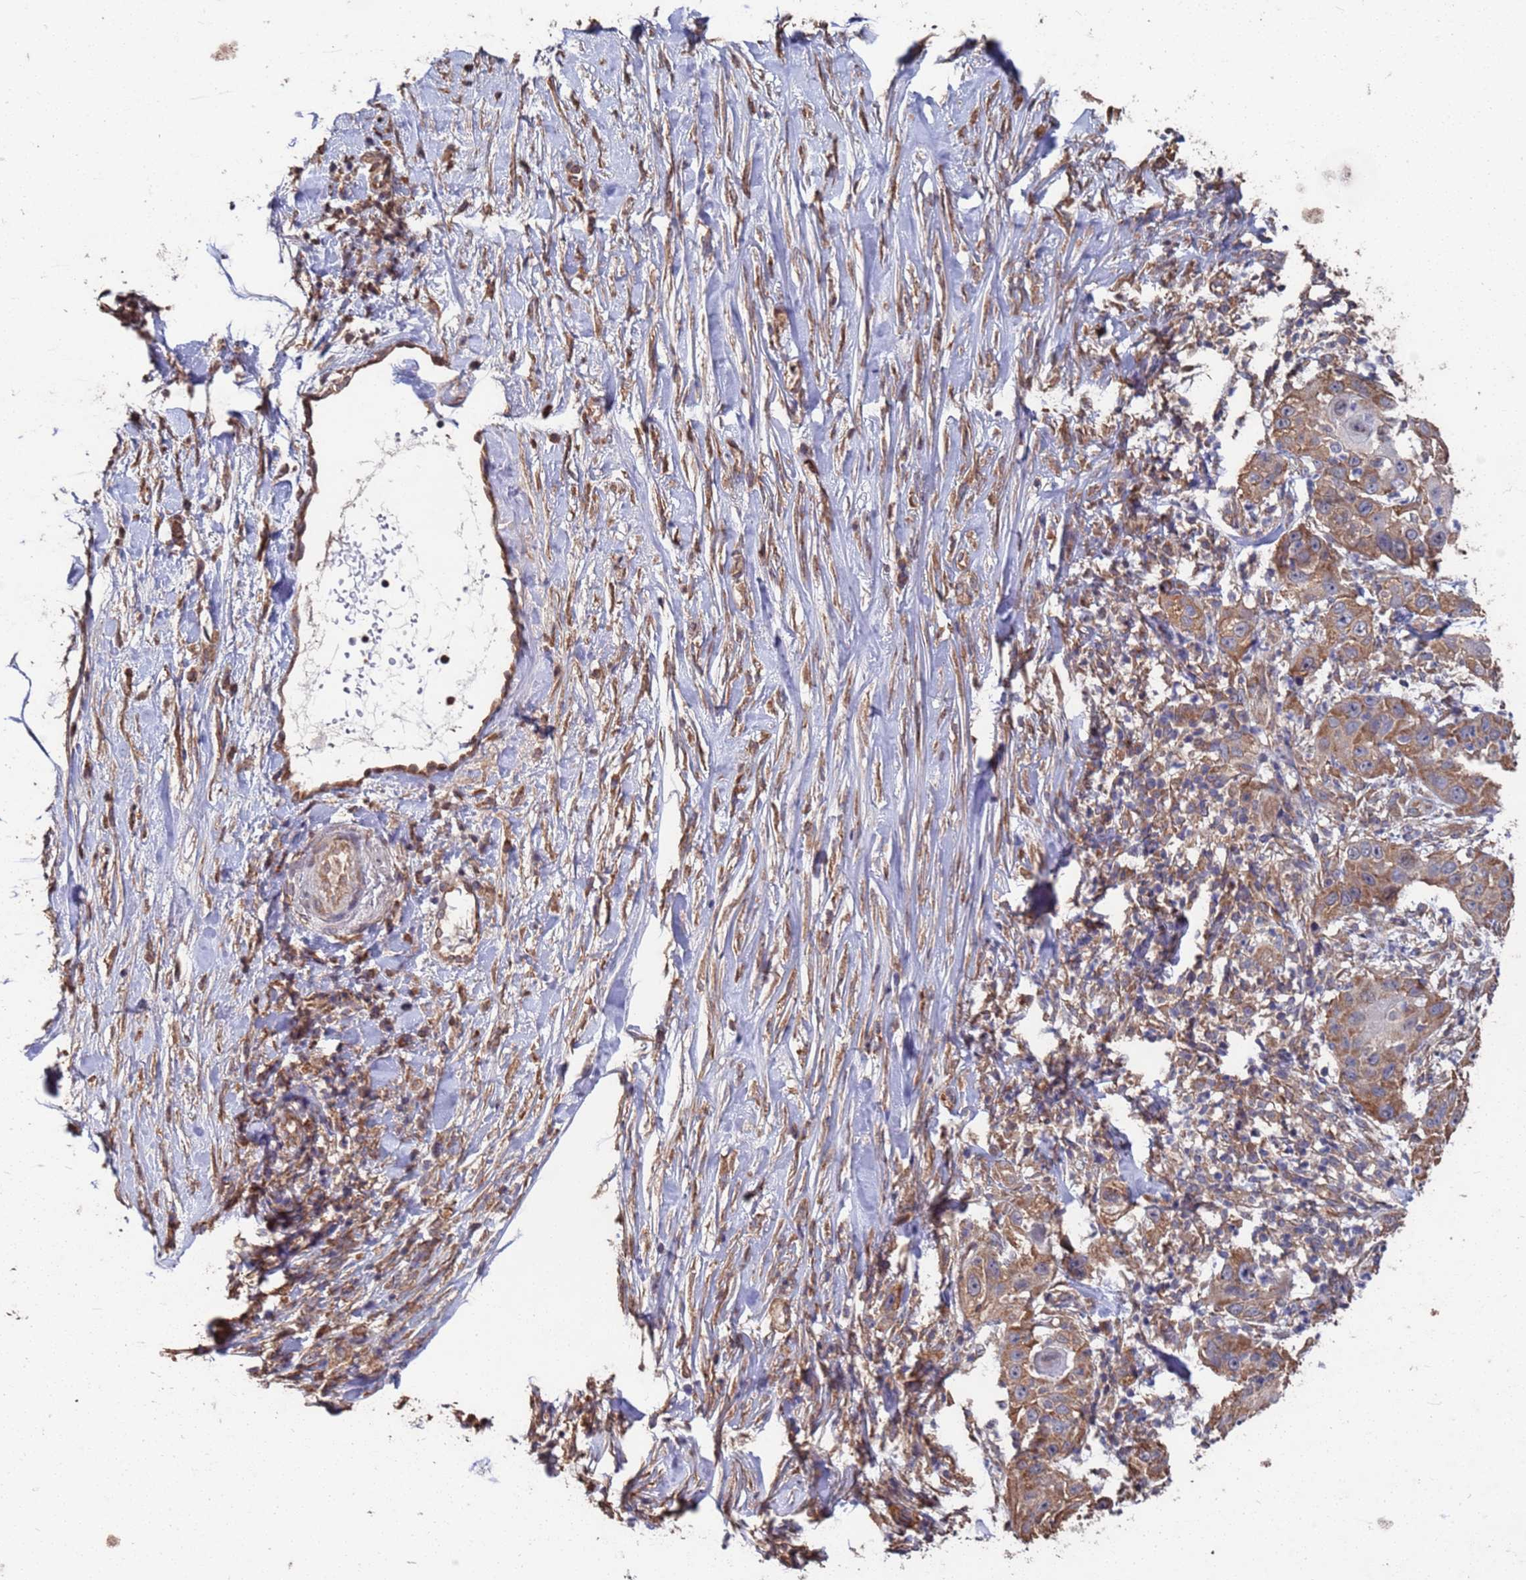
{"staining": {"intensity": "moderate", "quantity": ">75%", "location": "cytoplasmic/membranous"}, "tissue": "skin cancer", "cell_type": "Tumor cells", "image_type": "cancer", "snomed": [{"axis": "morphology", "description": "Squamous cell carcinoma, NOS"}, {"axis": "topography", "description": "Skin"}], "caption": "Squamous cell carcinoma (skin) stained with immunohistochemistry exhibits moderate cytoplasmic/membranous expression in about >75% of tumor cells.", "gene": "CFAP119", "patient": {"sex": "female", "age": 44}}